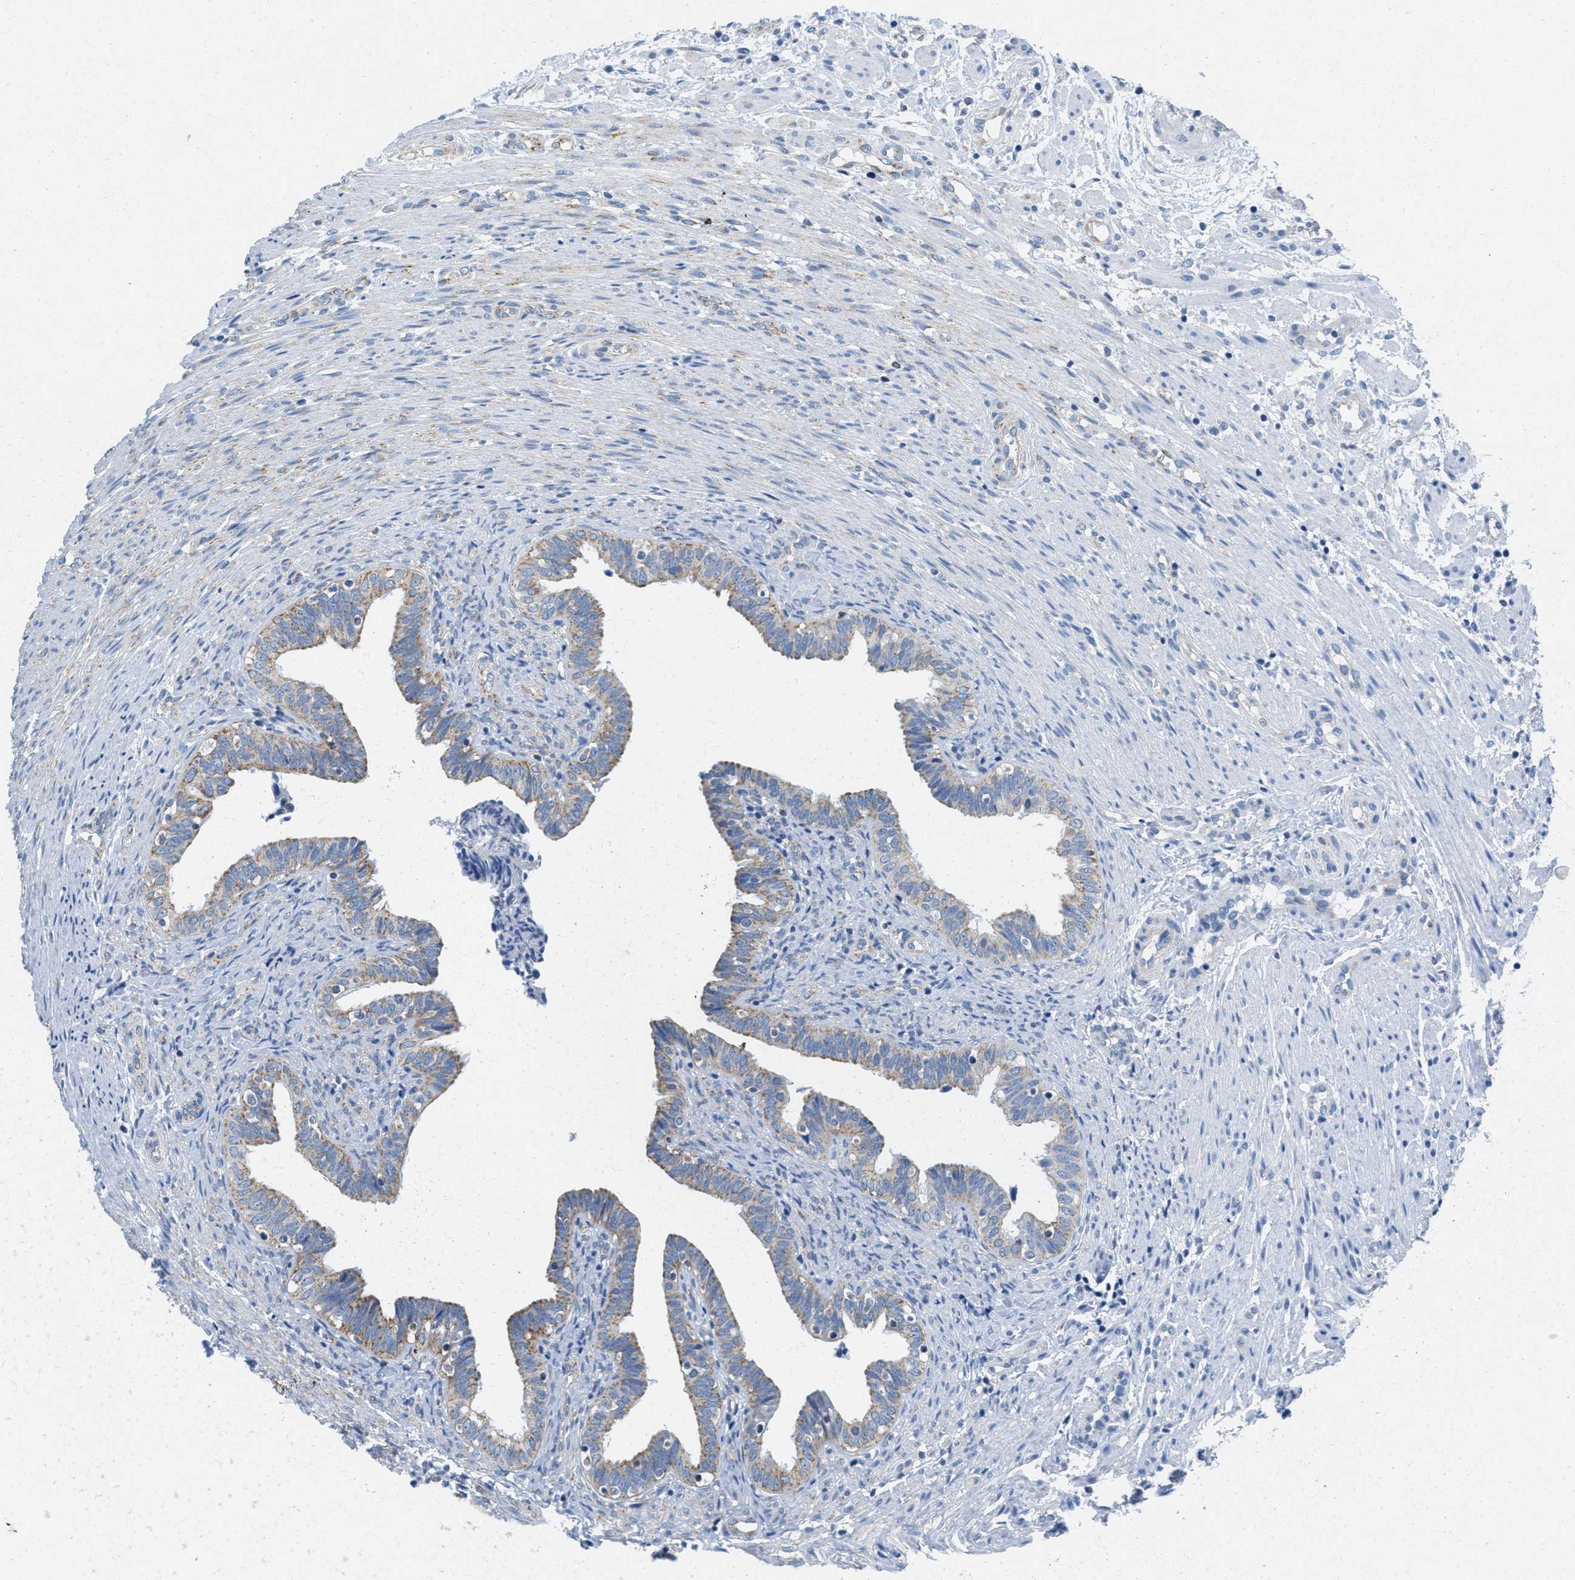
{"staining": {"intensity": "weak", "quantity": ">75%", "location": "cytoplasmic/membranous"}, "tissue": "fallopian tube", "cell_type": "Glandular cells", "image_type": "normal", "snomed": [{"axis": "morphology", "description": "Normal tissue, NOS"}, {"axis": "topography", "description": "Fallopian tube"}, {"axis": "topography", "description": "Placenta"}], "caption": "Immunohistochemical staining of normal human fallopian tube demonstrates weak cytoplasmic/membranous protein expression in about >75% of glandular cells.", "gene": "TOMM70", "patient": {"sex": "female", "age": 34}}